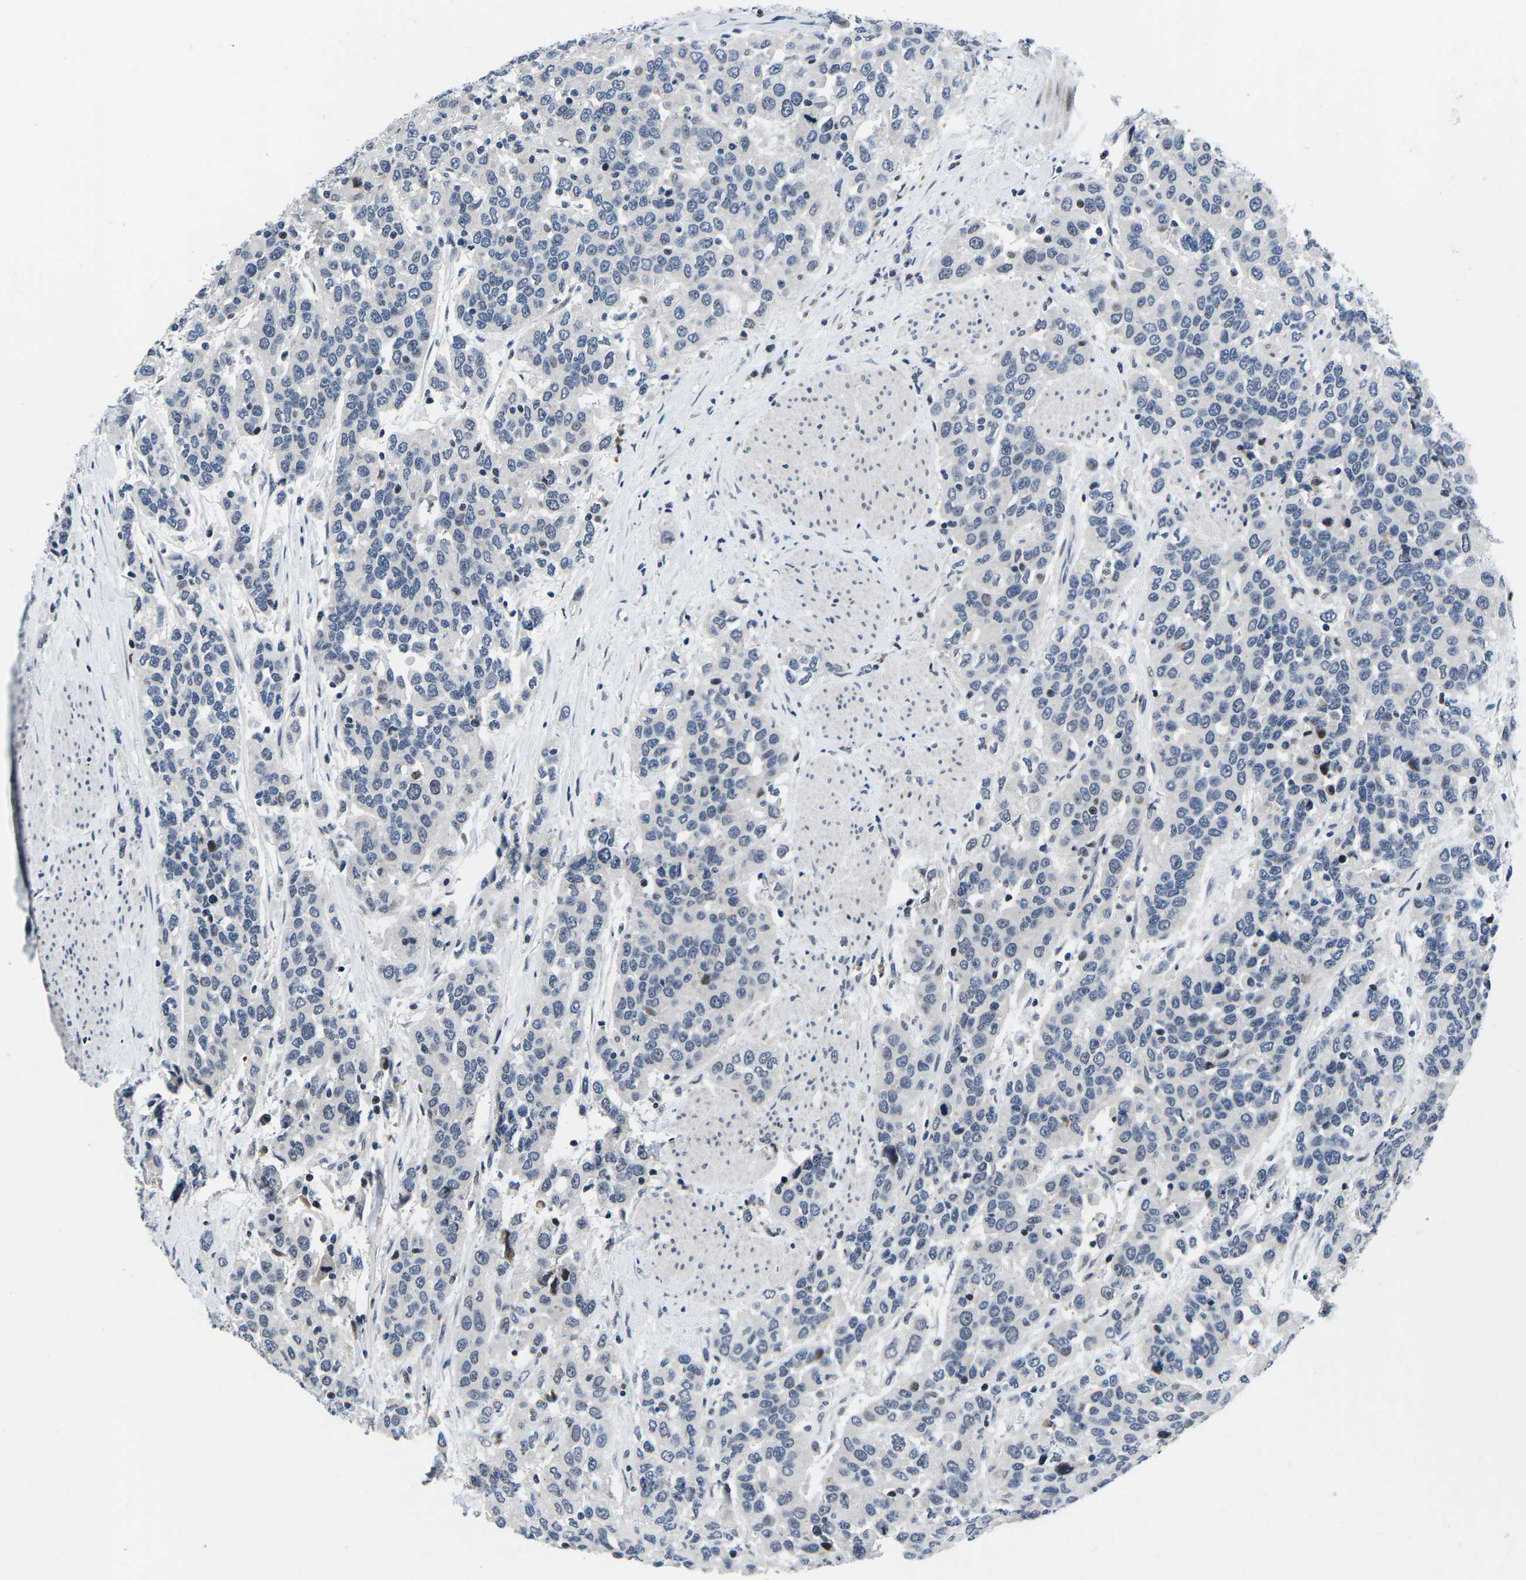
{"staining": {"intensity": "negative", "quantity": "none", "location": "none"}, "tissue": "urothelial cancer", "cell_type": "Tumor cells", "image_type": "cancer", "snomed": [{"axis": "morphology", "description": "Urothelial carcinoma, High grade"}, {"axis": "topography", "description": "Urinary bladder"}], "caption": "DAB (3,3'-diaminobenzidine) immunohistochemical staining of urothelial carcinoma (high-grade) exhibits no significant expression in tumor cells.", "gene": "CDC73", "patient": {"sex": "female", "age": 80}}